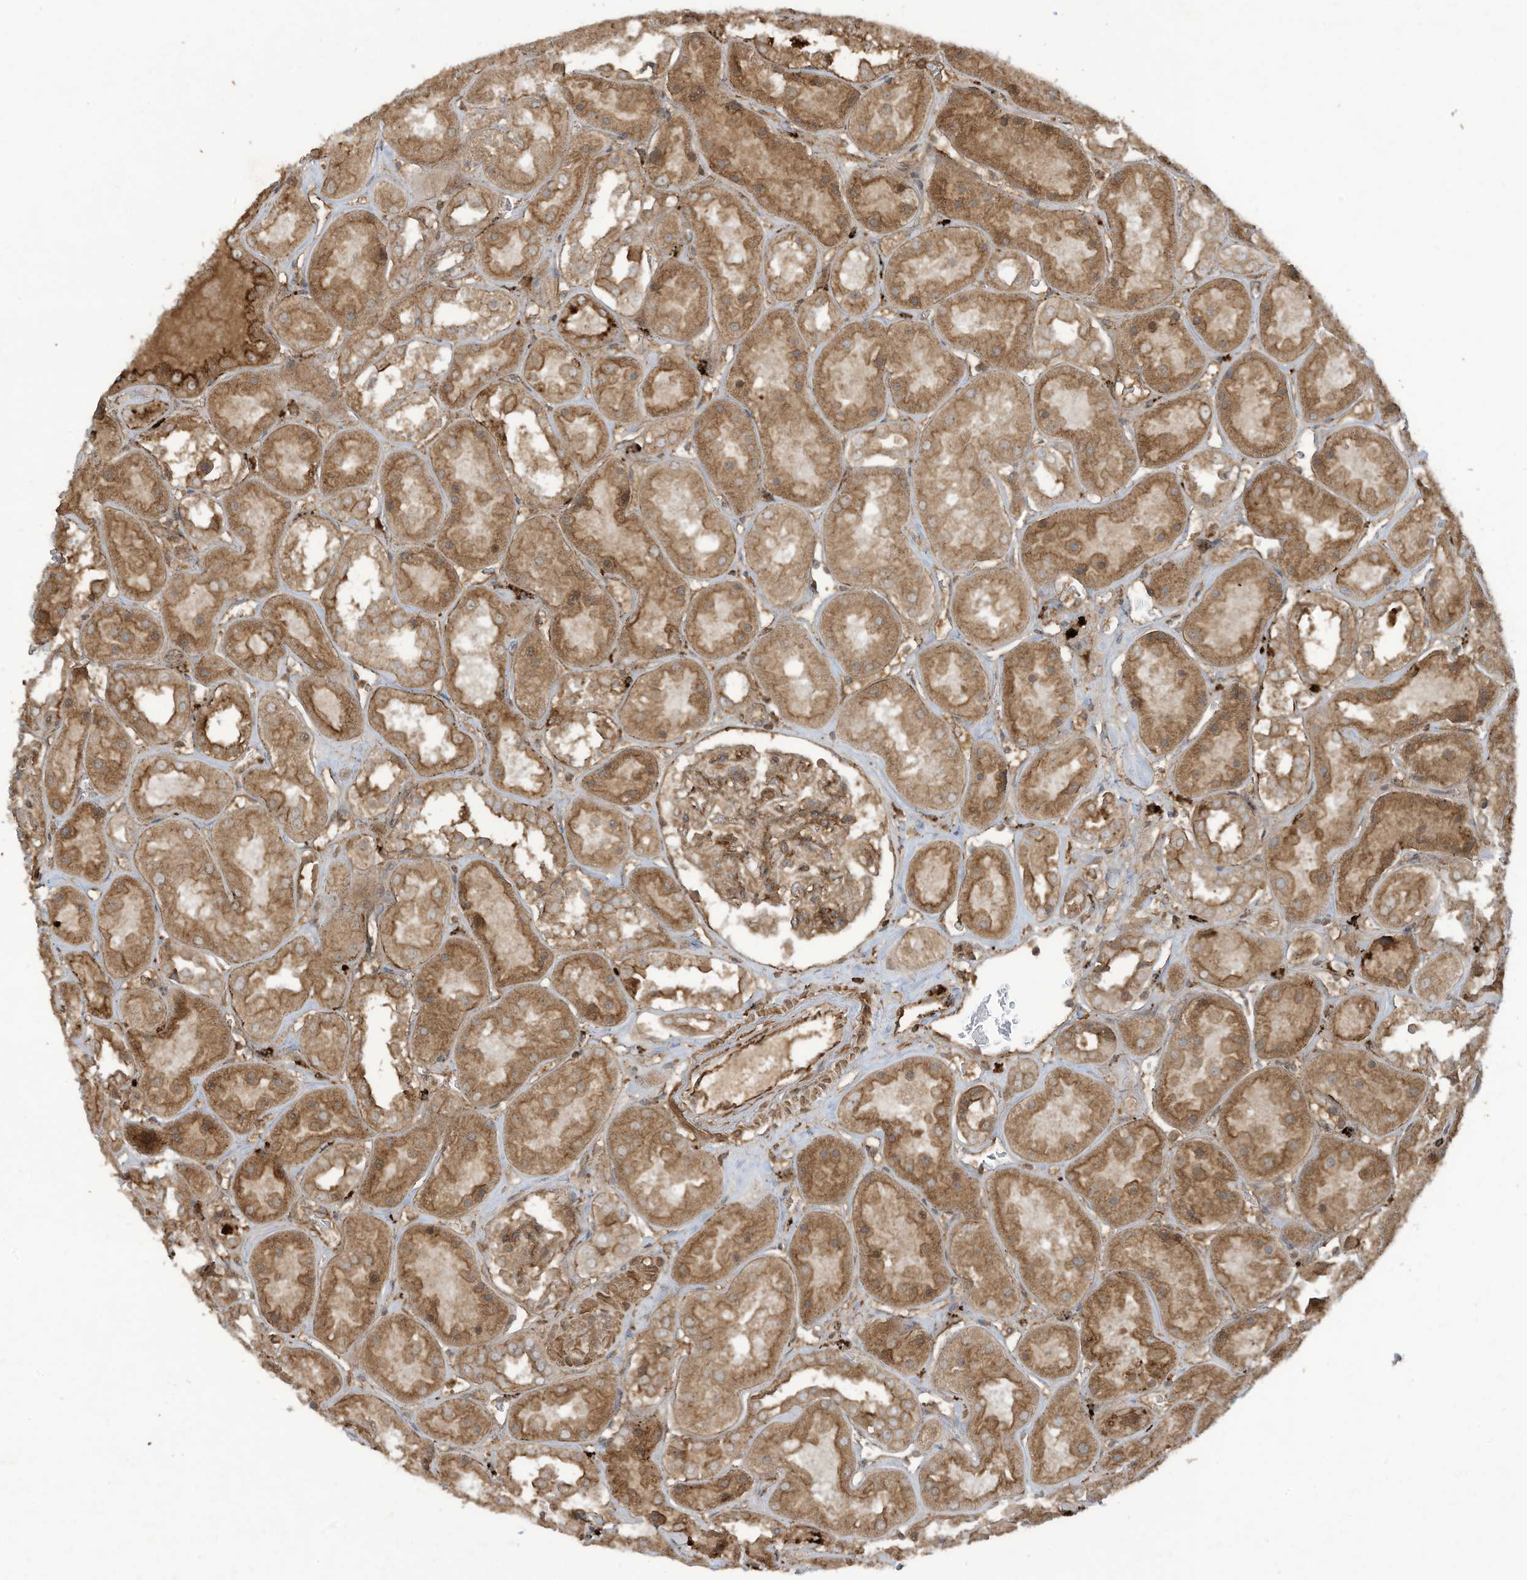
{"staining": {"intensity": "moderate", "quantity": ">75%", "location": "cytoplasmic/membranous"}, "tissue": "kidney", "cell_type": "Cells in glomeruli", "image_type": "normal", "snomed": [{"axis": "morphology", "description": "Normal tissue, NOS"}, {"axis": "topography", "description": "Kidney"}], "caption": "DAB (3,3'-diaminobenzidine) immunohistochemical staining of normal human kidney reveals moderate cytoplasmic/membranous protein staining in about >75% of cells in glomeruli. (Stains: DAB (3,3'-diaminobenzidine) in brown, nuclei in blue, Microscopy: brightfield microscopy at high magnification).", "gene": "DDIT4", "patient": {"sex": "male", "age": 70}}